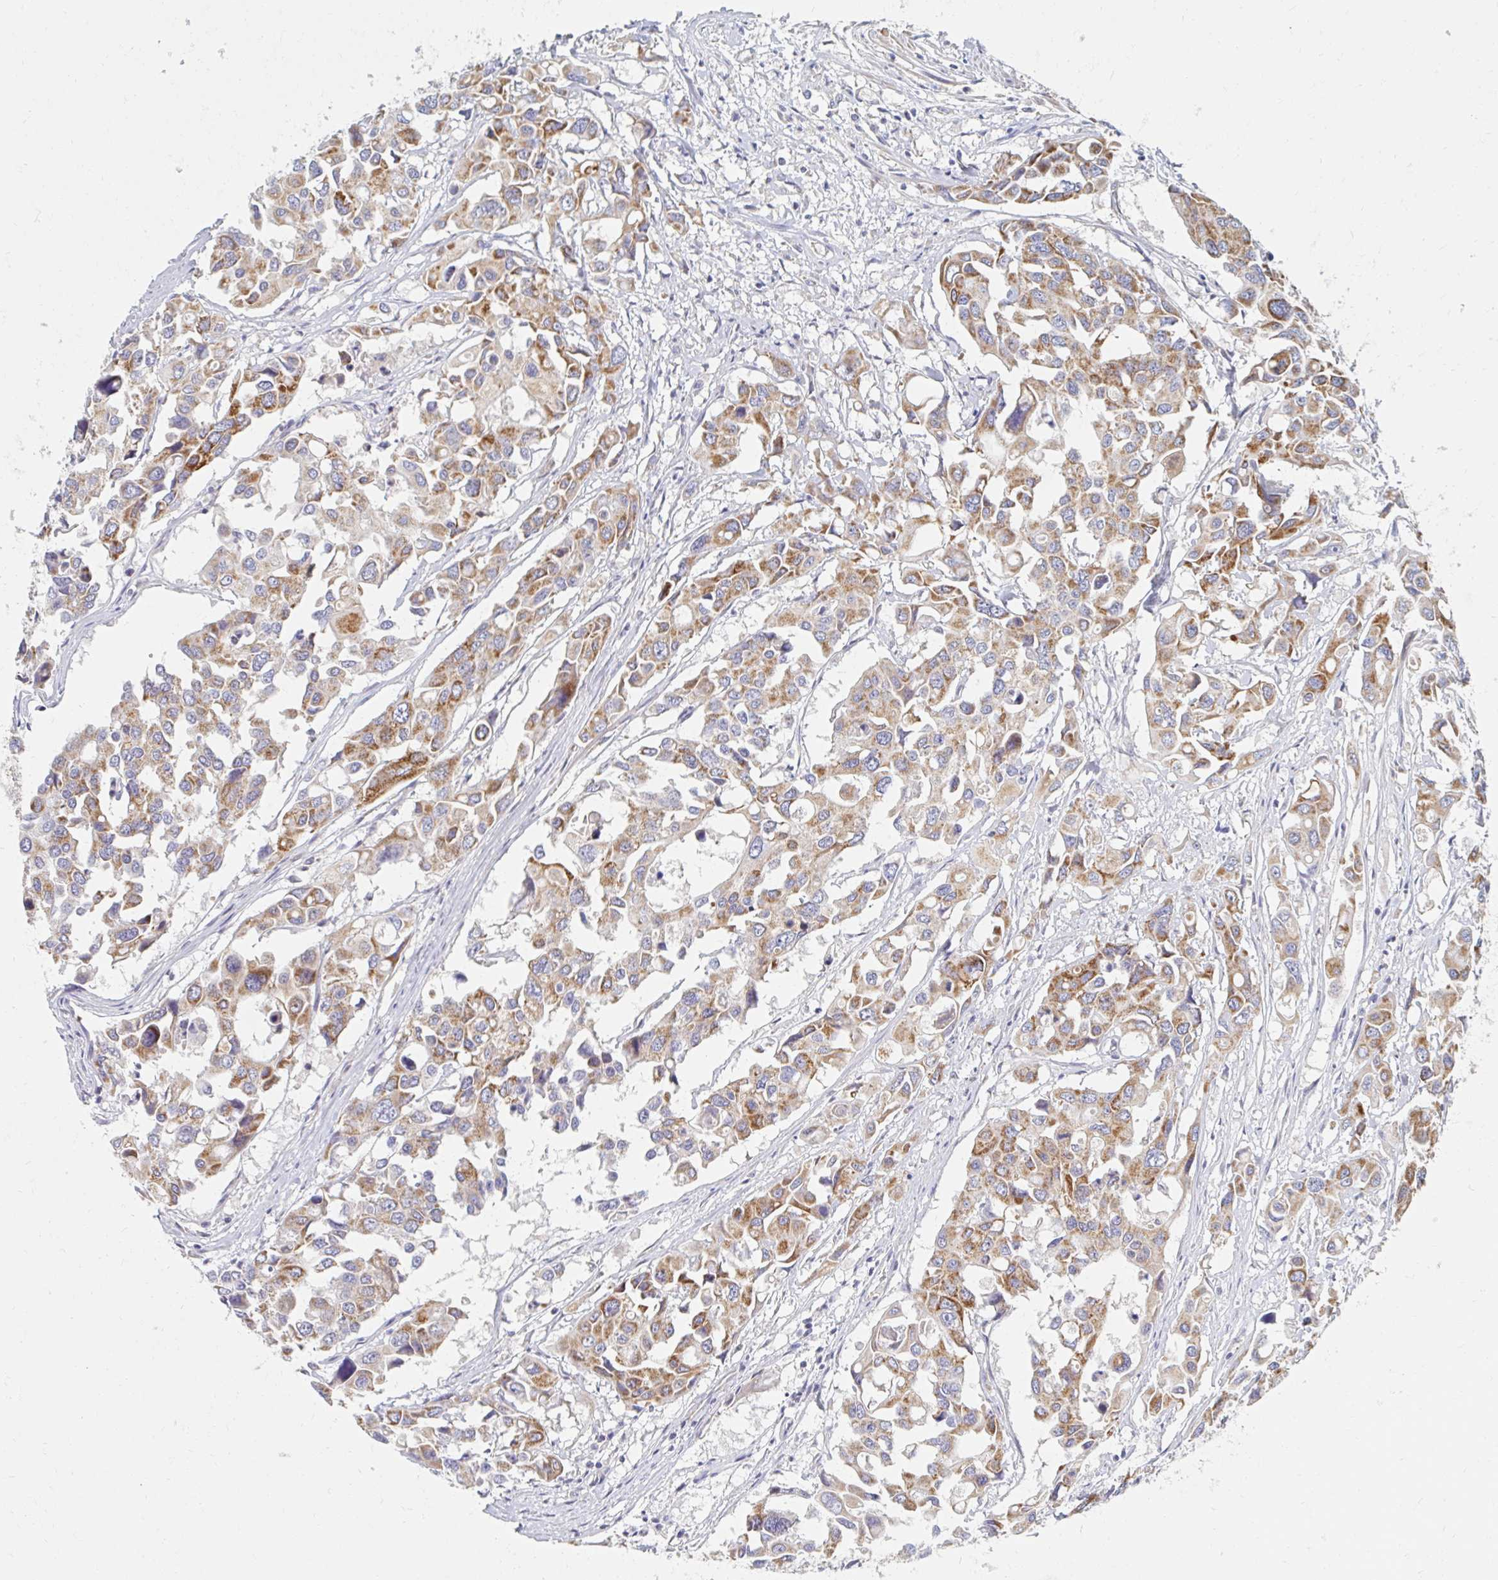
{"staining": {"intensity": "moderate", "quantity": ">75%", "location": "cytoplasmic/membranous"}, "tissue": "colorectal cancer", "cell_type": "Tumor cells", "image_type": "cancer", "snomed": [{"axis": "morphology", "description": "Adenocarcinoma, NOS"}, {"axis": "topography", "description": "Colon"}], "caption": "Colorectal cancer stained for a protein (brown) reveals moderate cytoplasmic/membranous positive staining in approximately >75% of tumor cells.", "gene": "MAVS", "patient": {"sex": "male", "age": 77}}